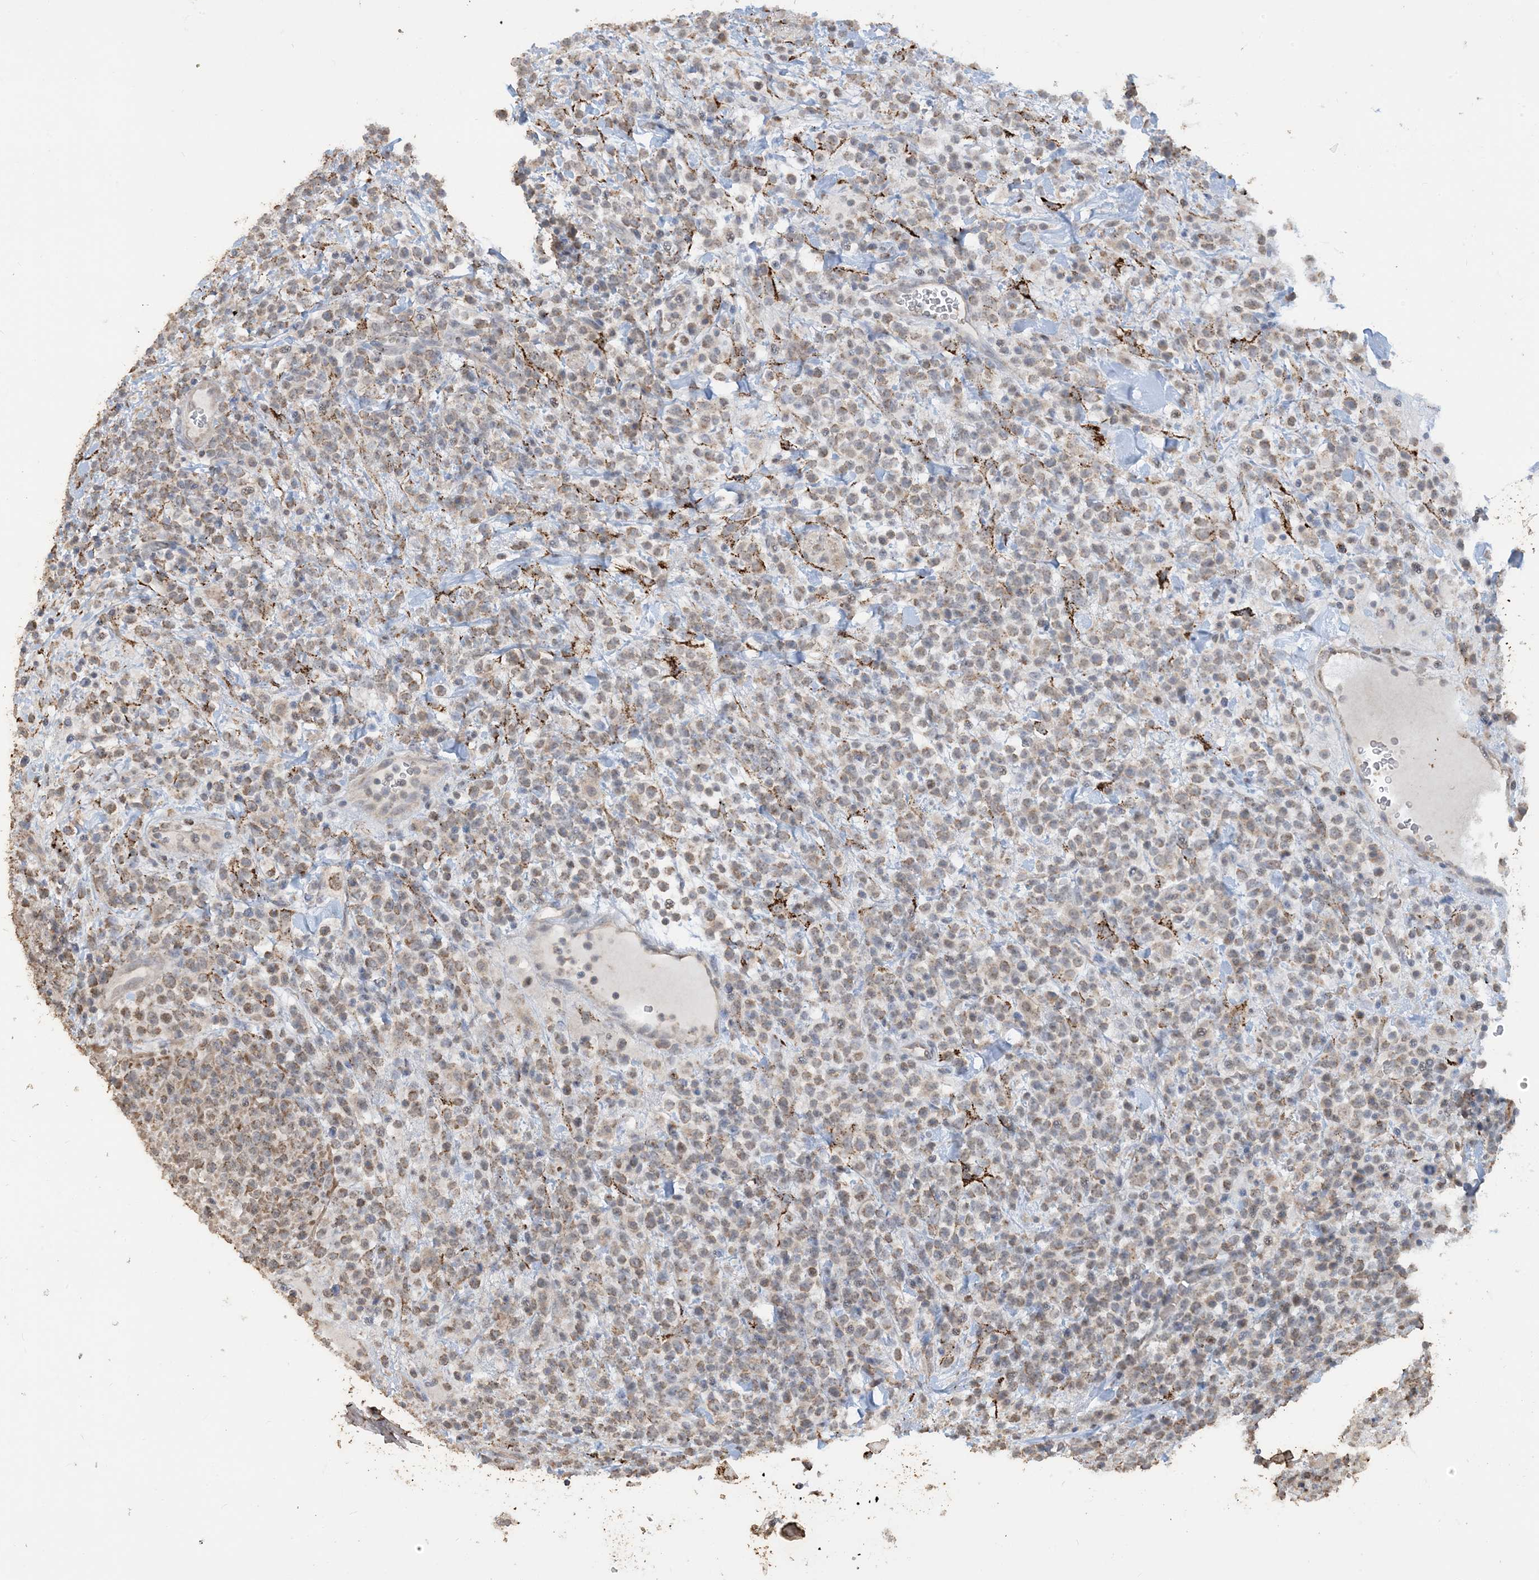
{"staining": {"intensity": "moderate", "quantity": "25%-75%", "location": "cytoplasmic/membranous"}, "tissue": "lymphoma", "cell_type": "Tumor cells", "image_type": "cancer", "snomed": [{"axis": "morphology", "description": "Malignant lymphoma, non-Hodgkin's type, High grade"}, {"axis": "topography", "description": "Colon"}], "caption": "Protein positivity by IHC displays moderate cytoplasmic/membranous positivity in about 25%-75% of tumor cells in high-grade malignant lymphoma, non-Hodgkin's type. The protein of interest is stained brown, and the nuclei are stained in blue (DAB IHC with brightfield microscopy, high magnification).", "gene": "SFMBT2", "patient": {"sex": "female", "age": 53}}